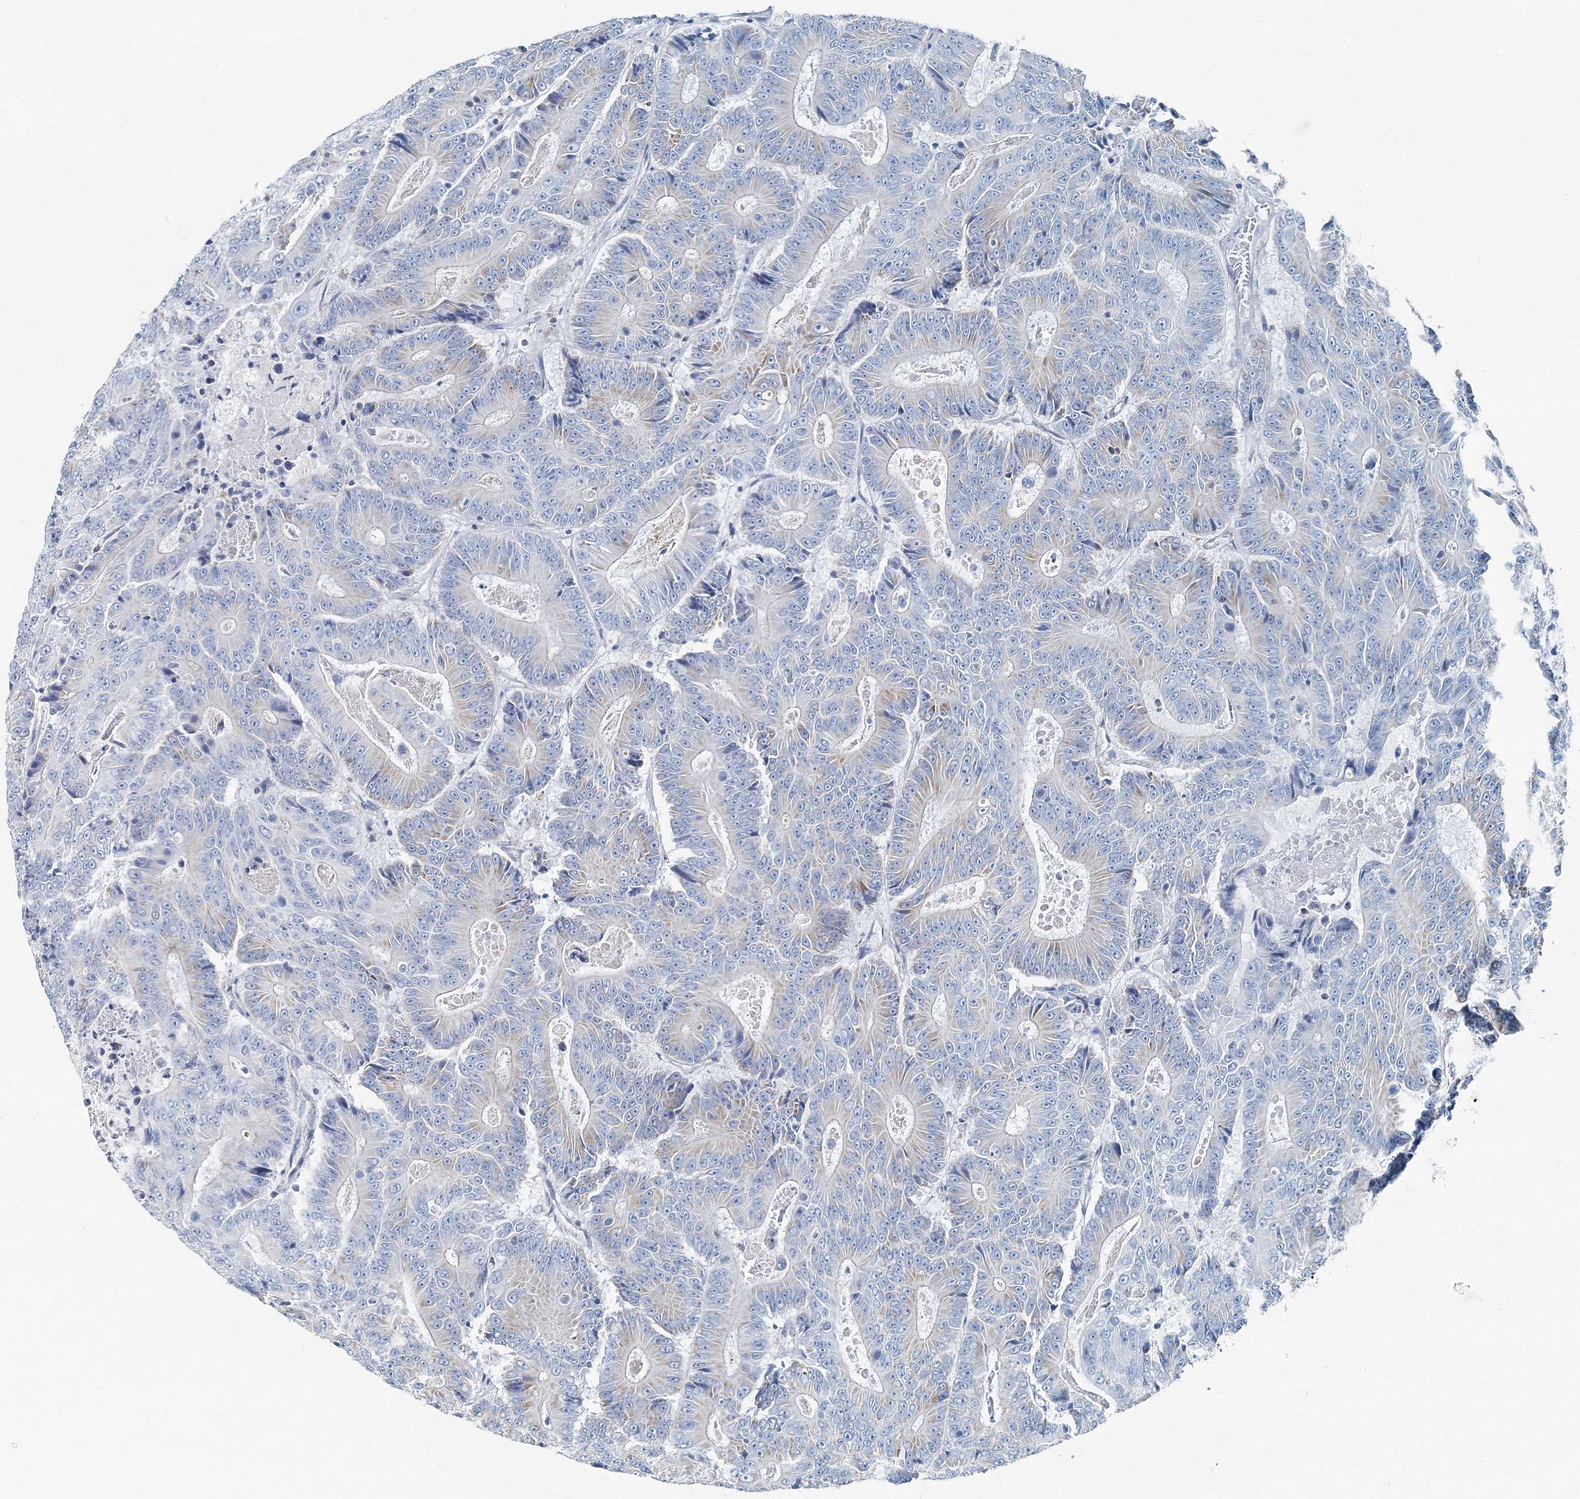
{"staining": {"intensity": "negative", "quantity": "none", "location": "none"}, "tissue": "colorectal cancer", "cell_type": "Tumor cells", "image_type": "cancer", "snomed": [{"axis": "morphology", "description": "Adenocarcinoma, NOS"}, {"axis": "topography", "description": "Colon"}], "caption": "Protein analysis of colorectal adenocarcinoma reveals no significant expression in tumor cells.", "gene": "GABARAPL2", "patient": {"sex": "male", "age": 83}}